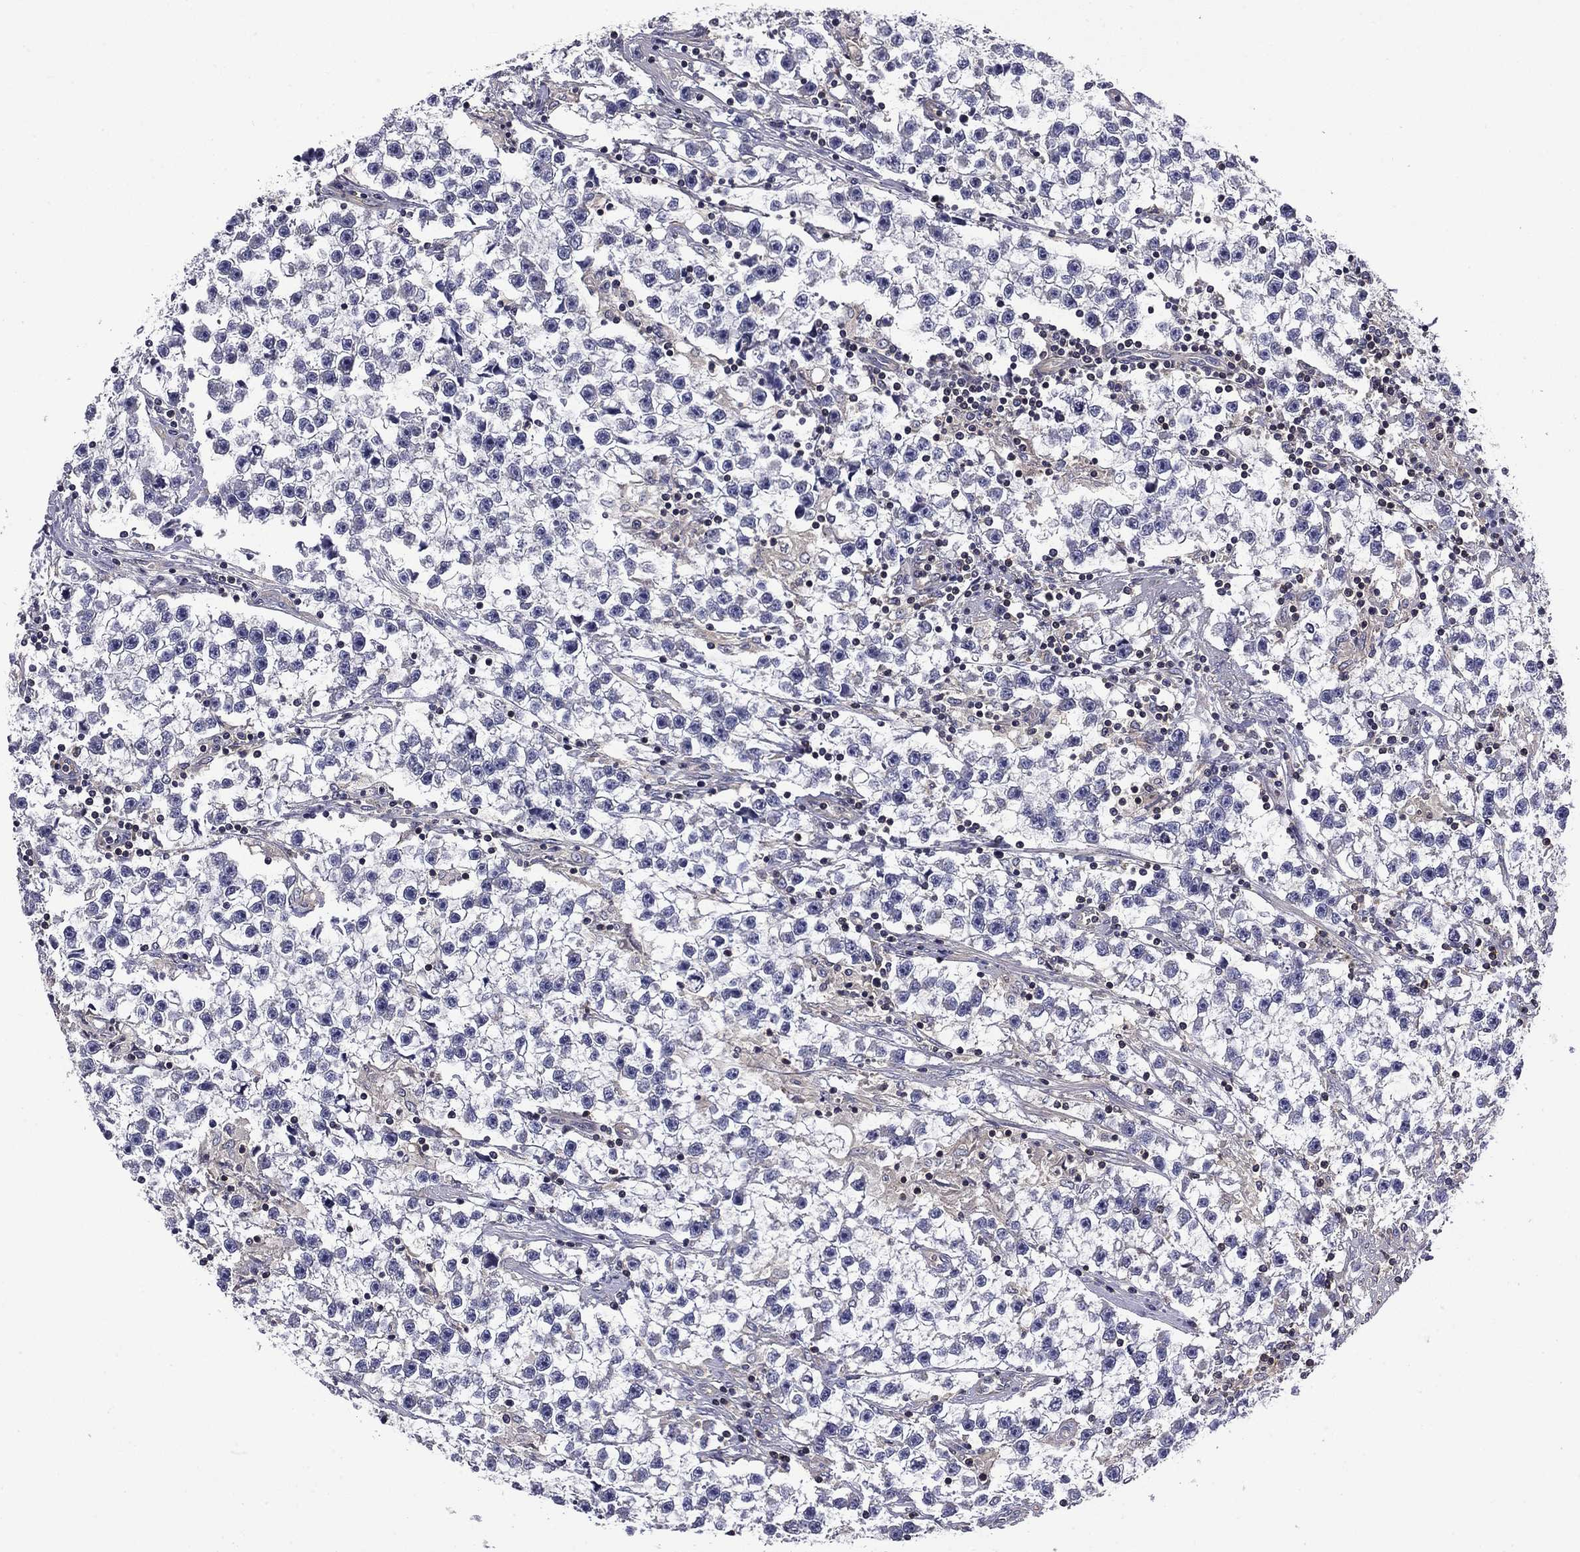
{"staining": {"intensity": "negative", "quantity": "none", "location": "none"}, "tissue": "testis cancer", "cell_type": "Tumor cells", "image_type": "cancer", "snomed": [{"axis": "morphology", "description": "Seminoma, NOS"}, {"axis": "topography", "description": "Testis"}], "caption": "This histopathology image is of testis seminoma stained with immunohistochemistry (IHC) to label a protein in brown with the nuclei are counter-stained blue. There is no expression in tumor cells. (Immunohistochemistry (ihc), brightfield microscopy, high magnification).", "gene": "ARHGAP45", "patient": {"sex": "male", "age": 59}}